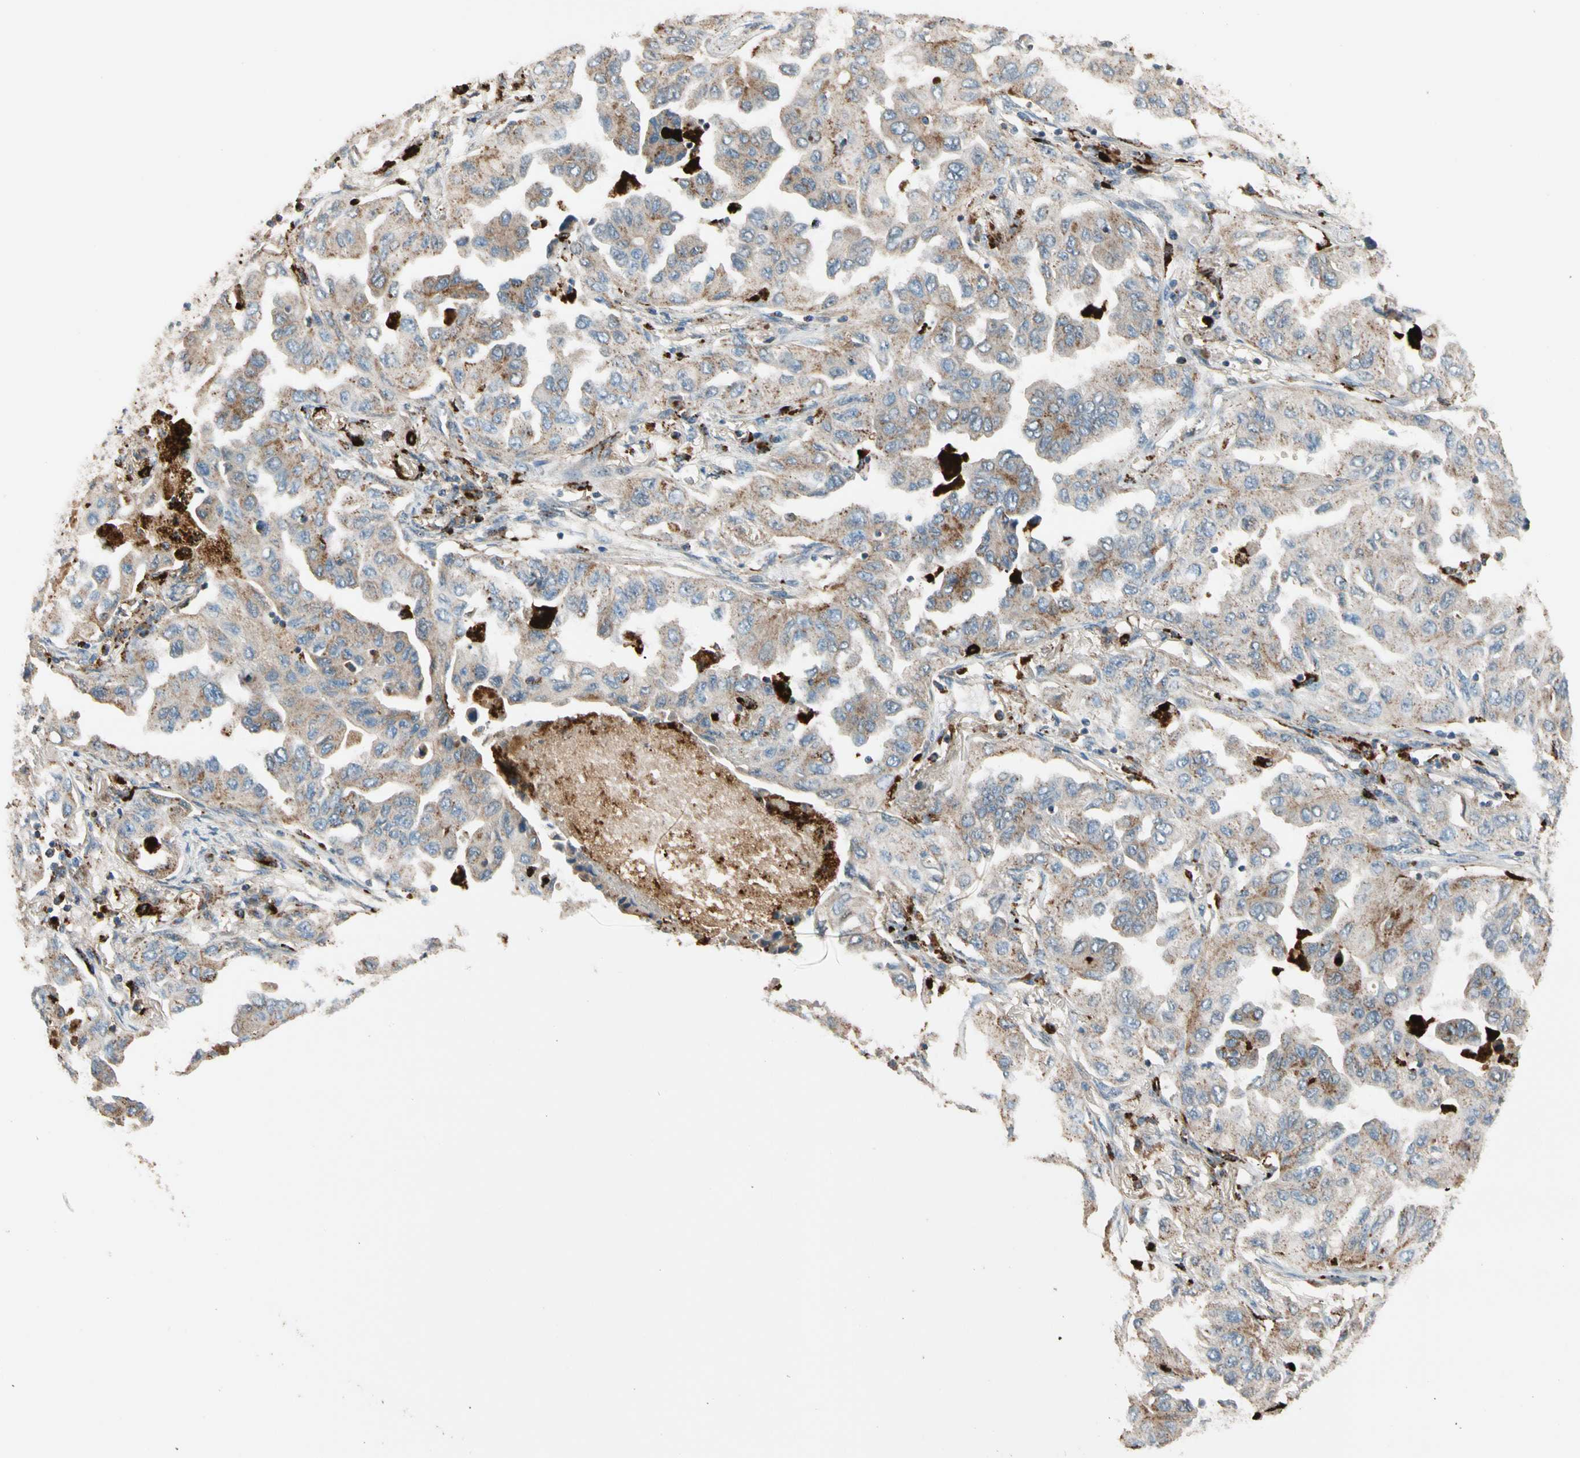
{"staining": {"intensity": "moderate", "quantity": "<25%", "location": "cytoplasmic/membranous"}, "tissue": "lung cancer", "cell_type": "Tumor cells", "image_type": "cancer", "snomed": [{"axis": "morphology", "description": "Adenocarcinoma, NOS"}, {"axis": "topography", "description": "Lung"}], "caption": "Immunohistochemistry of human adenocarcinoma (lung) displays low levels of moderate cytoplasmic/membranous staining in about <25% of tumor cells.", "gene": "GM2A", "patient": {"sex": "female", "age": 65}}